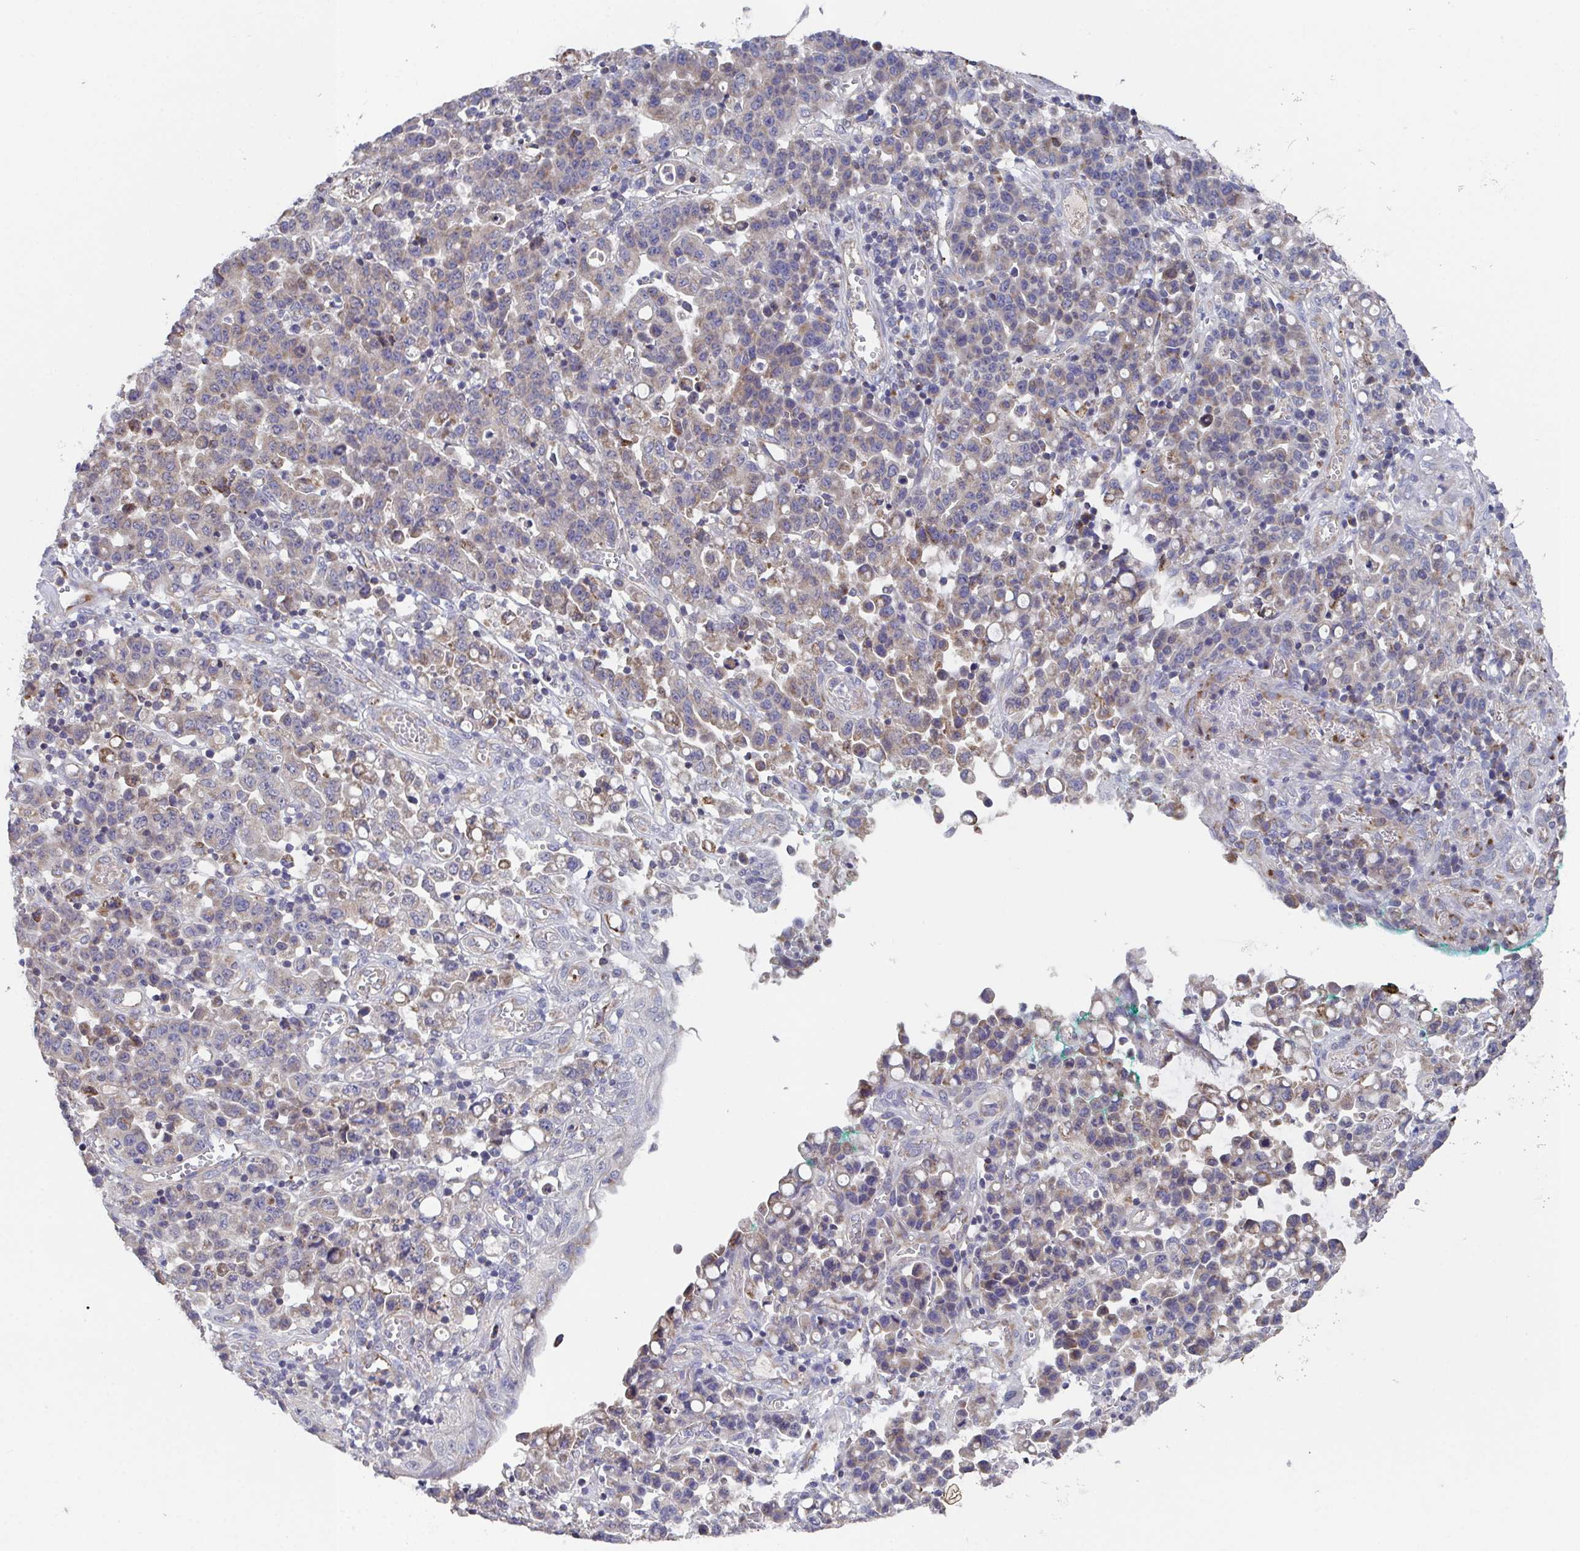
{"staining": {"intensity": "weak", "quantity": "25%-75%", "location": "cytoplasmic/membranous"}, "tissue": "stomach cancer", "cell_type": "Tumor cells", "image_type": "cancer", "snomed": [{"axis": "morphology", "description": "Adenocarcinoma, NOS"}, {"axis": "topography", "description": "Stomach, upper"}], "caption": "IHC photomicrograph of neoplastic tissue: human stomach adenocarcinoma stained using immunohistochemistry displays low levels of weak protein expression localized specifically in the cytoplasmic/membranous of tumor cells, appearing as a cytoplasmic/membranous brown color.", "gene": "MT-ND3", "patient": {"sex": "male", "age": 69}}